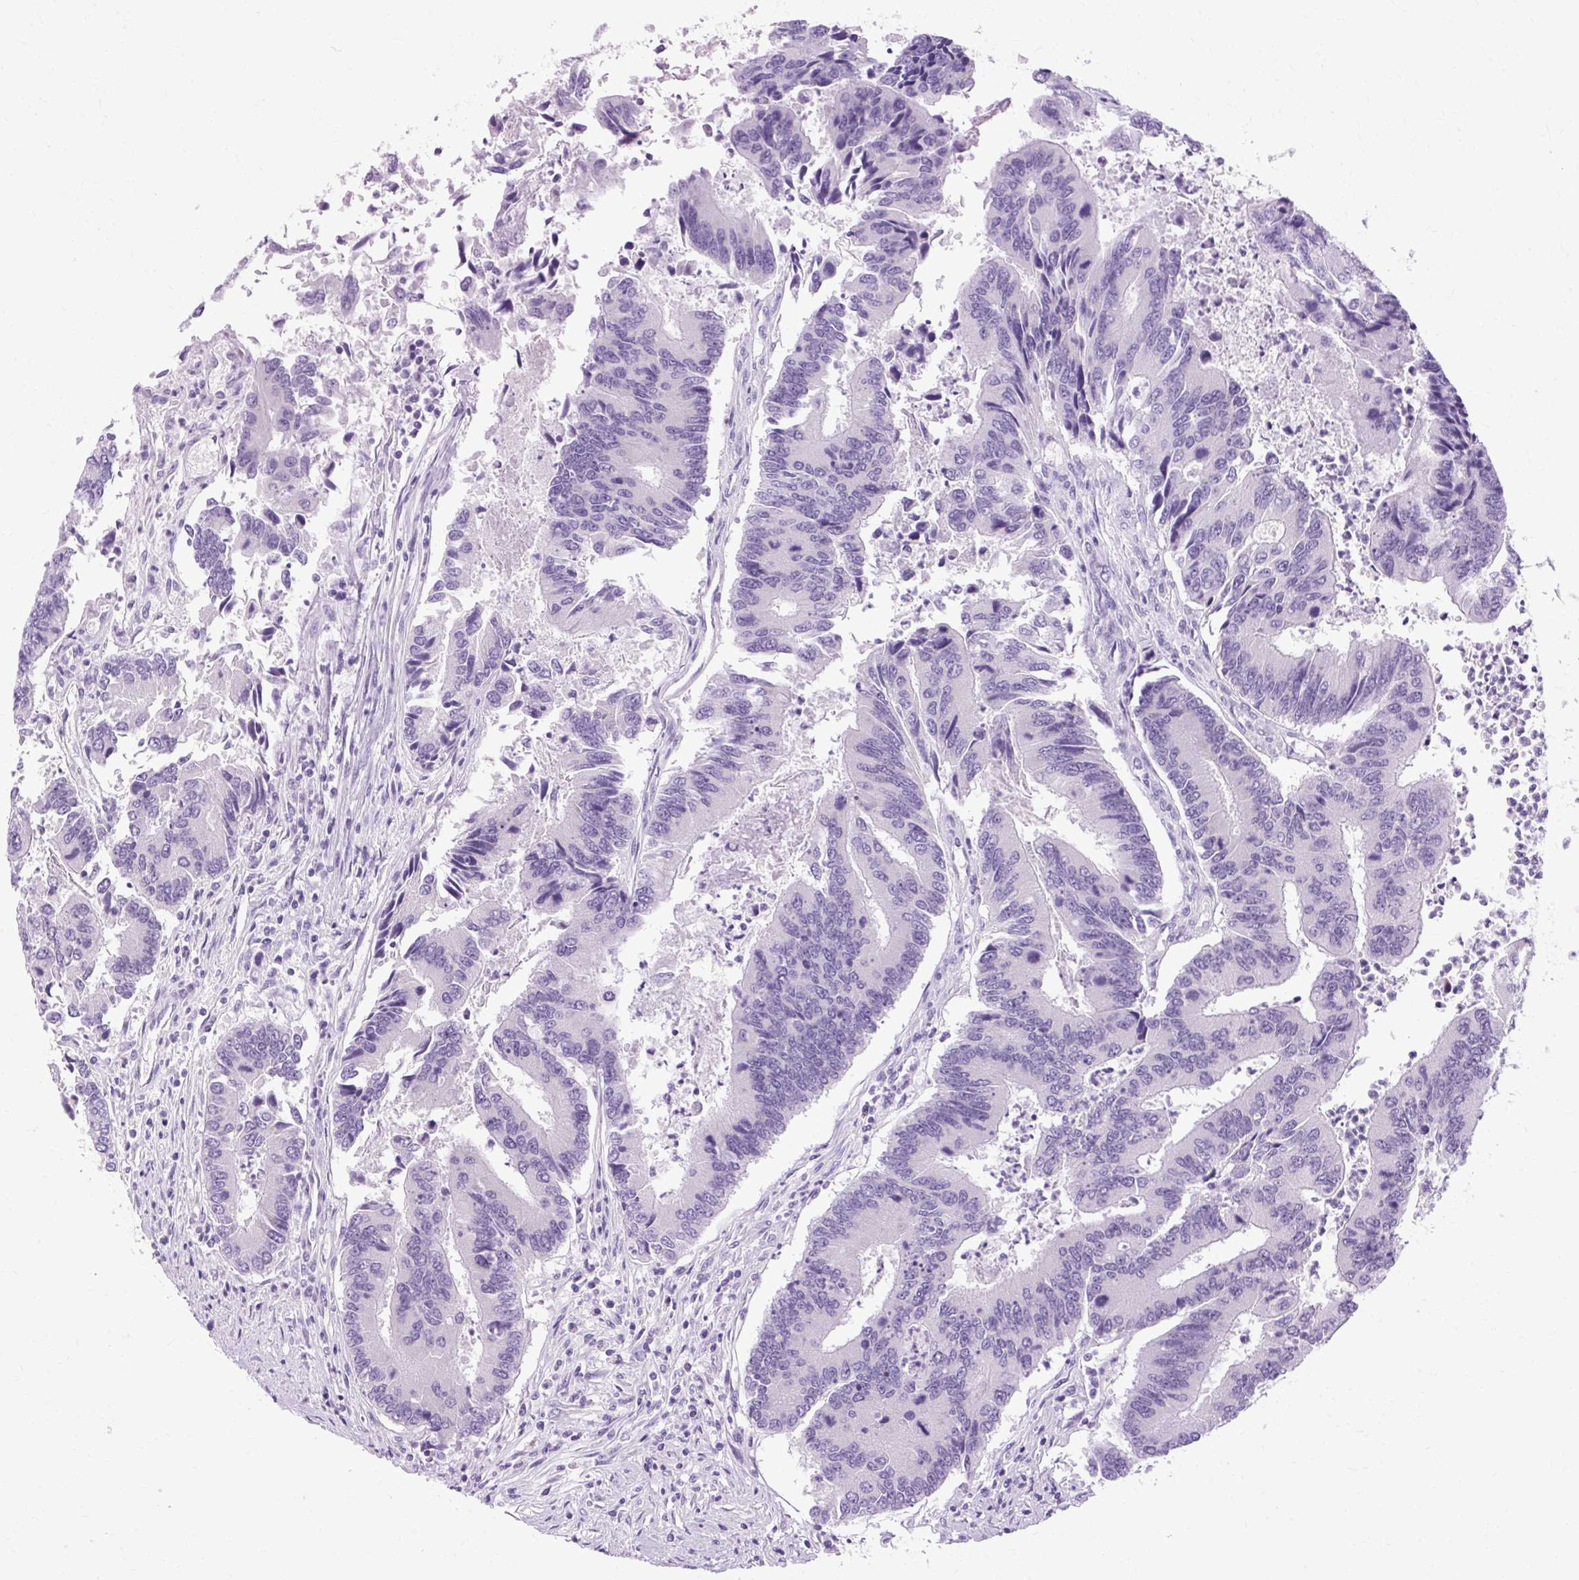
{"staining": {"intensity": "negative", "quantity": "none", "location": "none"}, "tissue": "colorectal cancer", "cell_type": "Tumor cells", "image_type": "cancer", "snomed": [{"axis": "morphology", "description": "Adenocarcinoma, NOS"}, {"axis": "topography", "description": "Colon"}], "caption": "IHC of colorectal cancer demonstrates no staining in tumor cells. Nuclei are stained in blue.", "gene": "B3GNT4", "patient": {"sex": "female", "age": 67}}